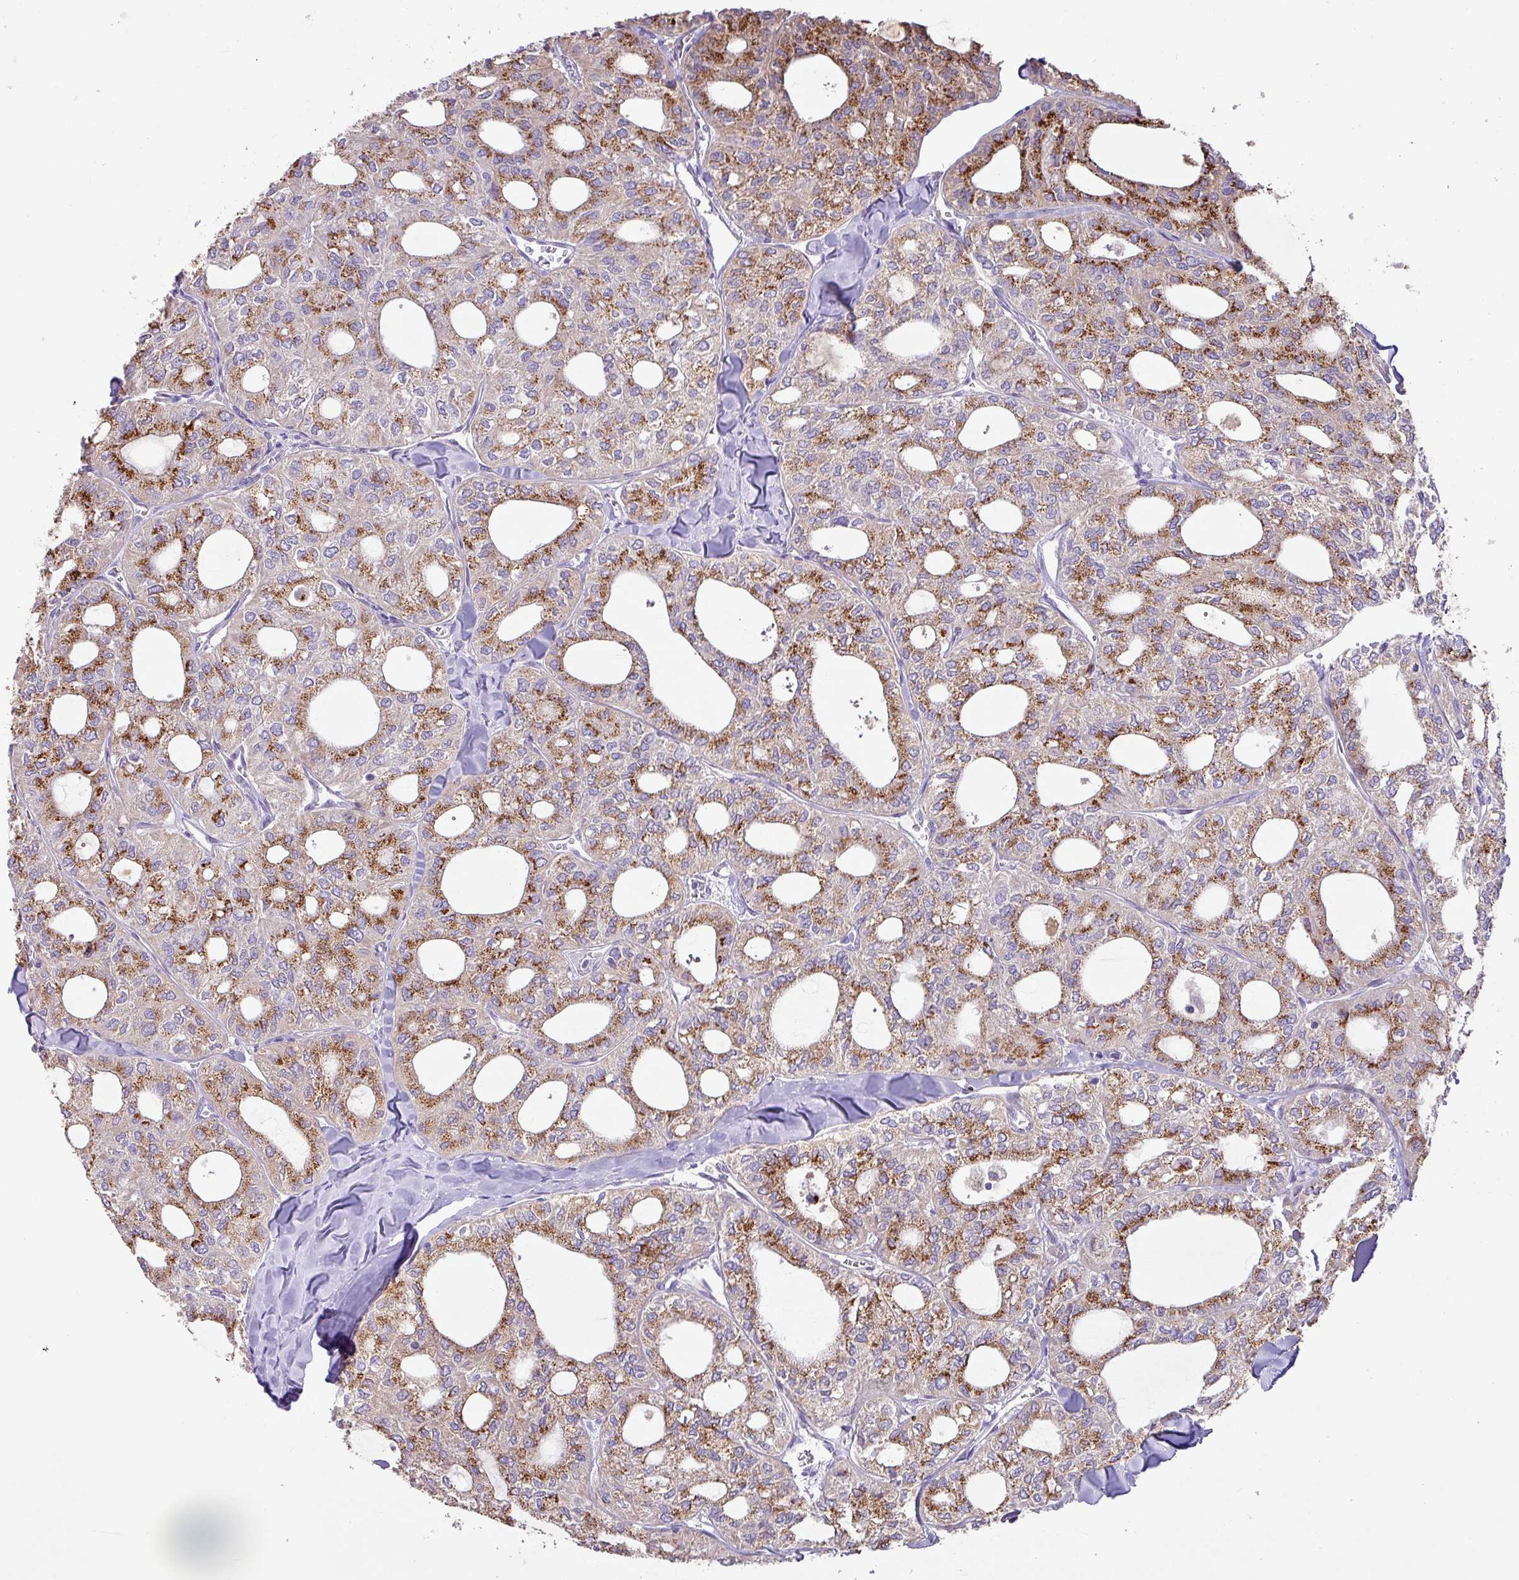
{"staining": {"intensity": "moderate", "quantity": ">75%", "location": "cytoplasmic/membranous"}, "tissue": "thyroid cancer", "cell_type": "Tumor cells", "image_type": "cancer", "snomed": [{"axis": "morphology", "description": "Follicular adenoma carcinoma, NOS"}, {"axis": "topography", "description": "Thyroid gland"}], "caption": "The image demonstrates staining of thyroid follicular adenoma carcinoma, revealing moderate cytoplasmic/membranous protein staining (brown color) within tumor cells. The staining is performed using DAB (3,3'-diaminobenzidine) brown chromogen to label protein expression. The nuclei are counter-stained blue using hematoxylin.", "gene": "GALNT12", "patient": {"sex": "male", "age": 75}}